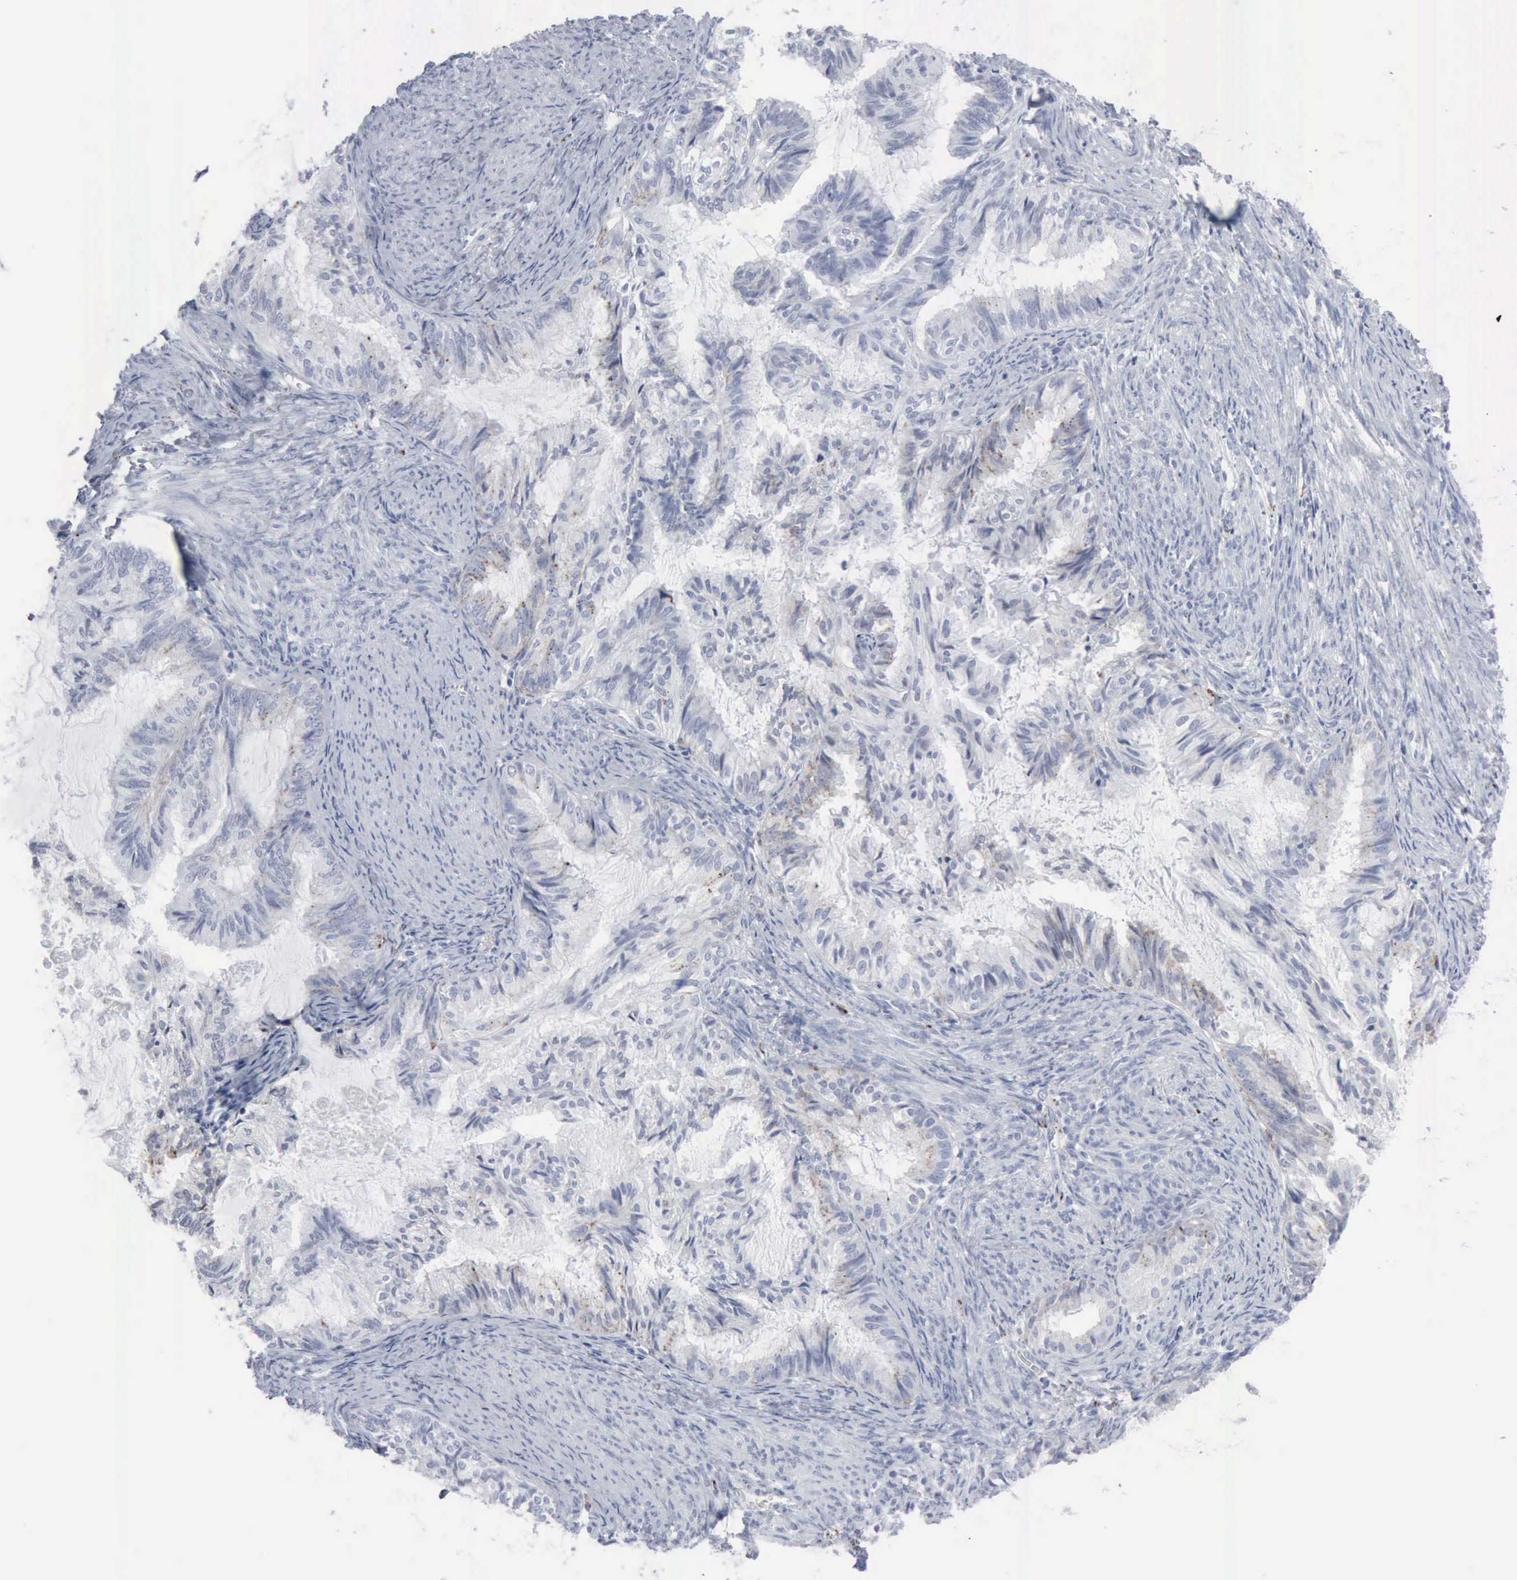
{"staining": {"intensity": "weak", "quantity": "25%-75%", "location": "cytoplasmic/membranous"}, "tissue": "endometrial cancer", "cell_type": "Tumor cells", "image_type": "cancer", "snomed": [{"axis": "morphology", "description": "Adenocarcinoma, NOS"}, {"axis": "topography", "description": "Endometrium"}], "caption": "Immunohistochemical staining of endometrial adenocarcinoma shows low levels of weak cytoplasmic/membranous expression in approximately 25%-75% of tumor cells. Ihc stains the protein of interest in brown and the nuclei are stained blue.", "gene": "GLA", "patient": {"sex": "female", "age": 86}}